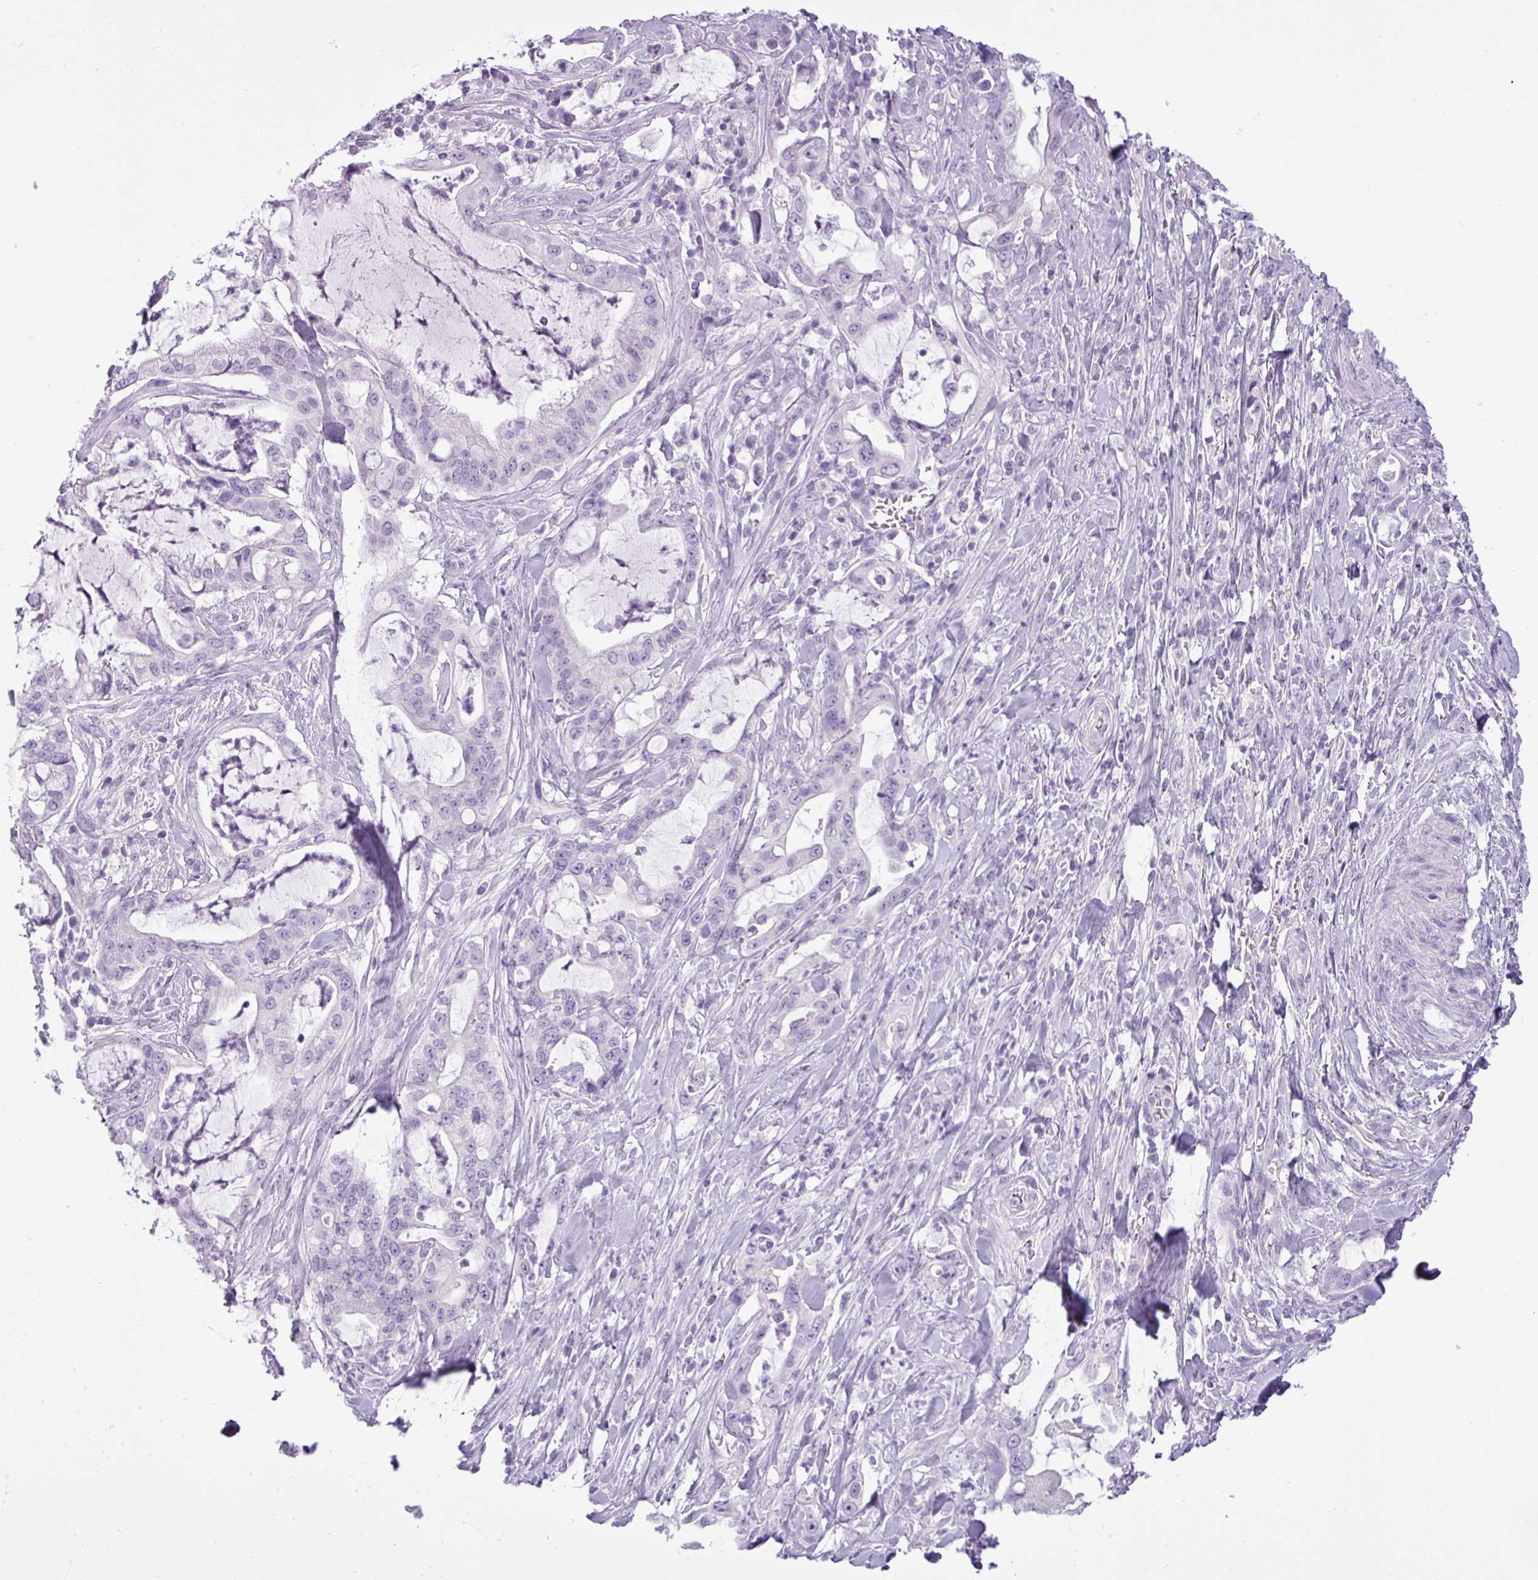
{"staining": {"intensity": "negative", "quantity": "none", "location": "none"}, "tissue": "pancreatic cancer", "cell_type": "Tumor cells", "image_type": "cancer", "snomed": [{"axis": "morphology", "description": "Adenocarcinoma, NOS"}, {"axis": "topography", "description": "Pancreas"}], "caption": "Histopathology image shows no significant protein staining in tumor cells of pancreatic cancer.", "gene": "CDH16", "patient": {"sex": "female", "age": 61}}